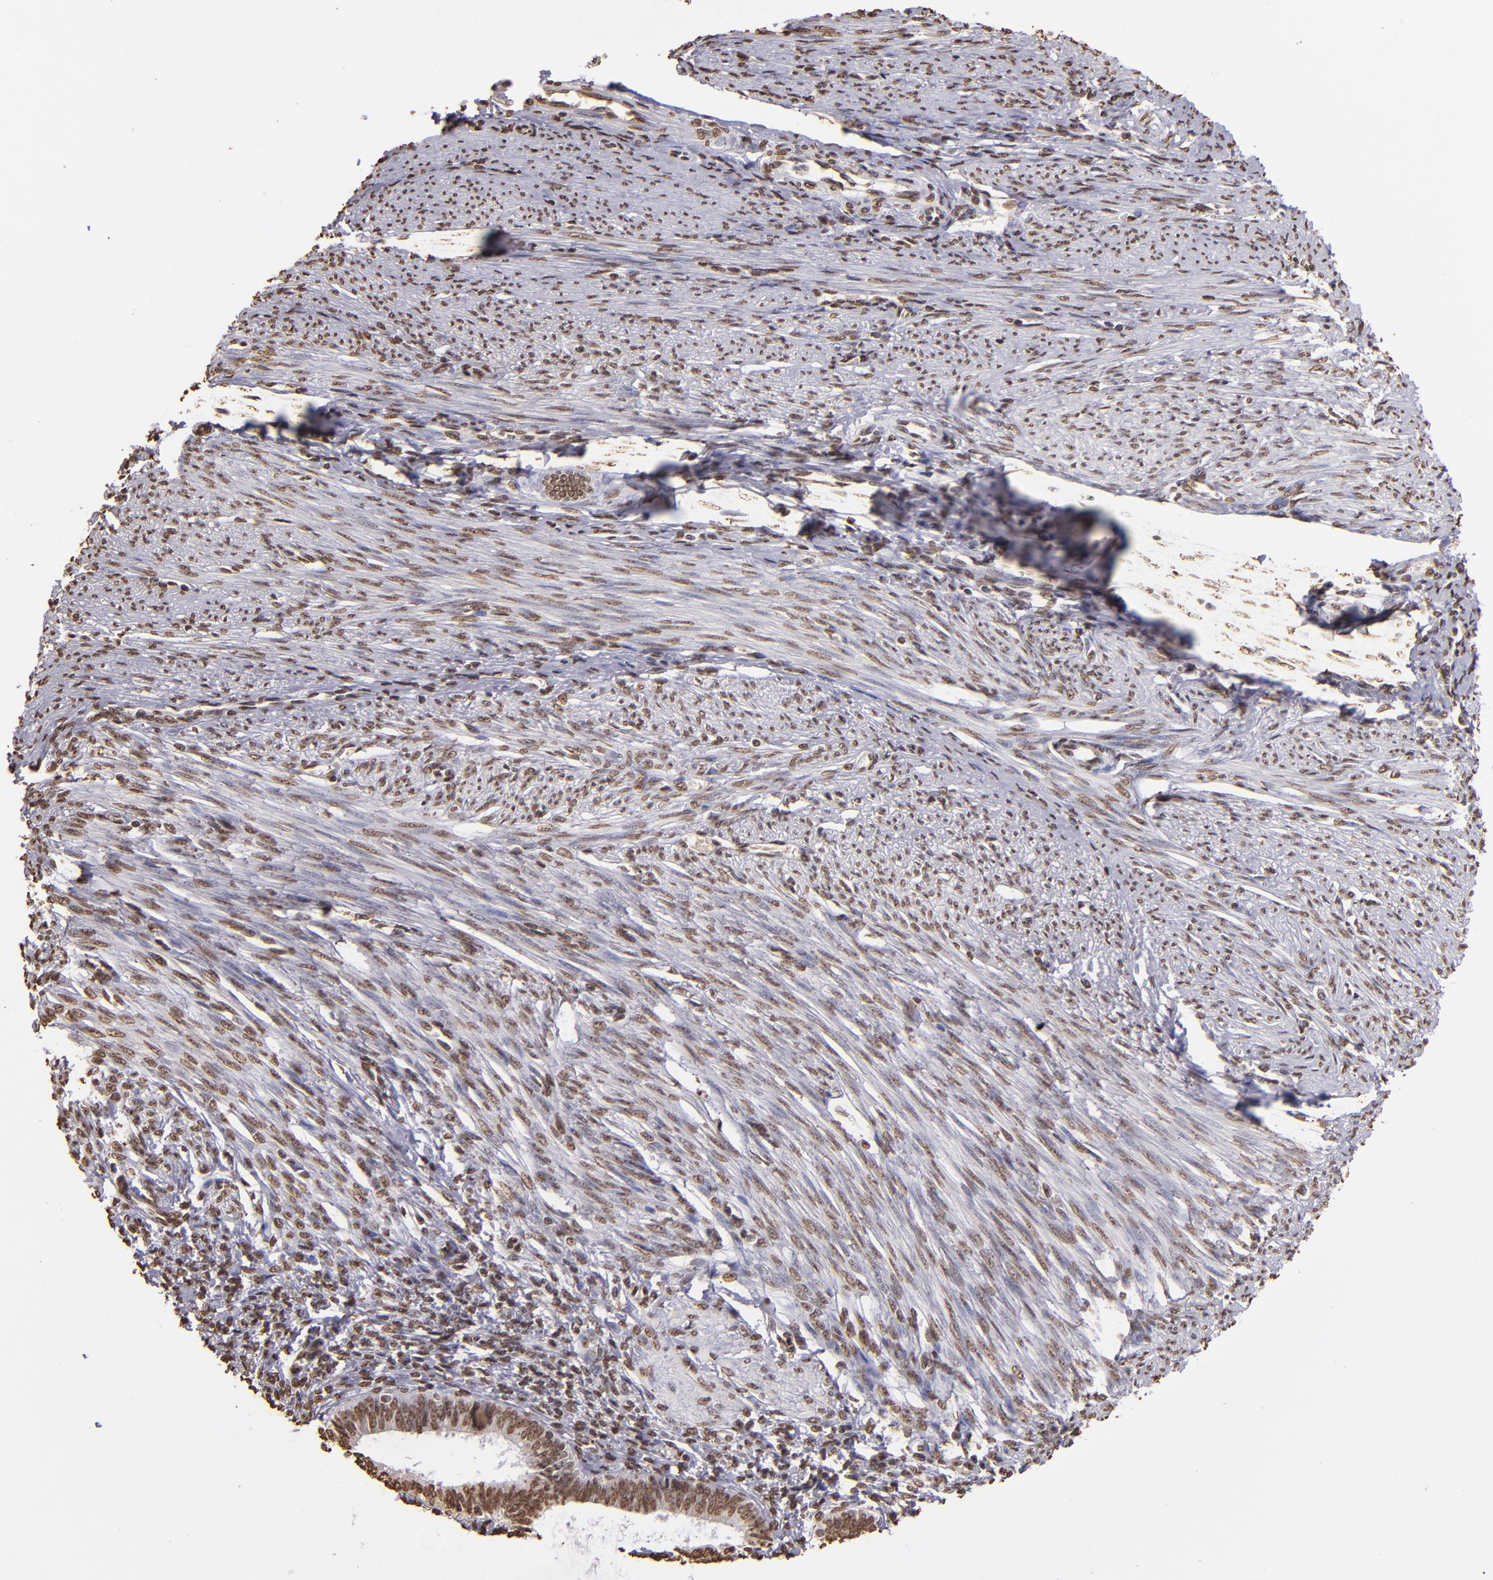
{"staining": {"intensity": "weak", "quantity": "25%-75%", "location": "nuclear"}, "tissue": "endometrial cancer", "cell_type": "Tumor cells", "image_type": "cancer", "snomed": [{"axis": "morphology", "description": "Adenocarcinoma, NOS"}, {"axis": "topography", "description": "Endometrium"}], "caption": "Immunohistochemical staining of endometrial cancer (adenocarcinoma) shows low levels of weak nuclear protein positivity in approximately 25%-75% of tumor cells. (Brightfield microscopy of DAB IHC at high magnification).", "gene": "LBX1", "patient": {"sex": "female", "age": 63}}